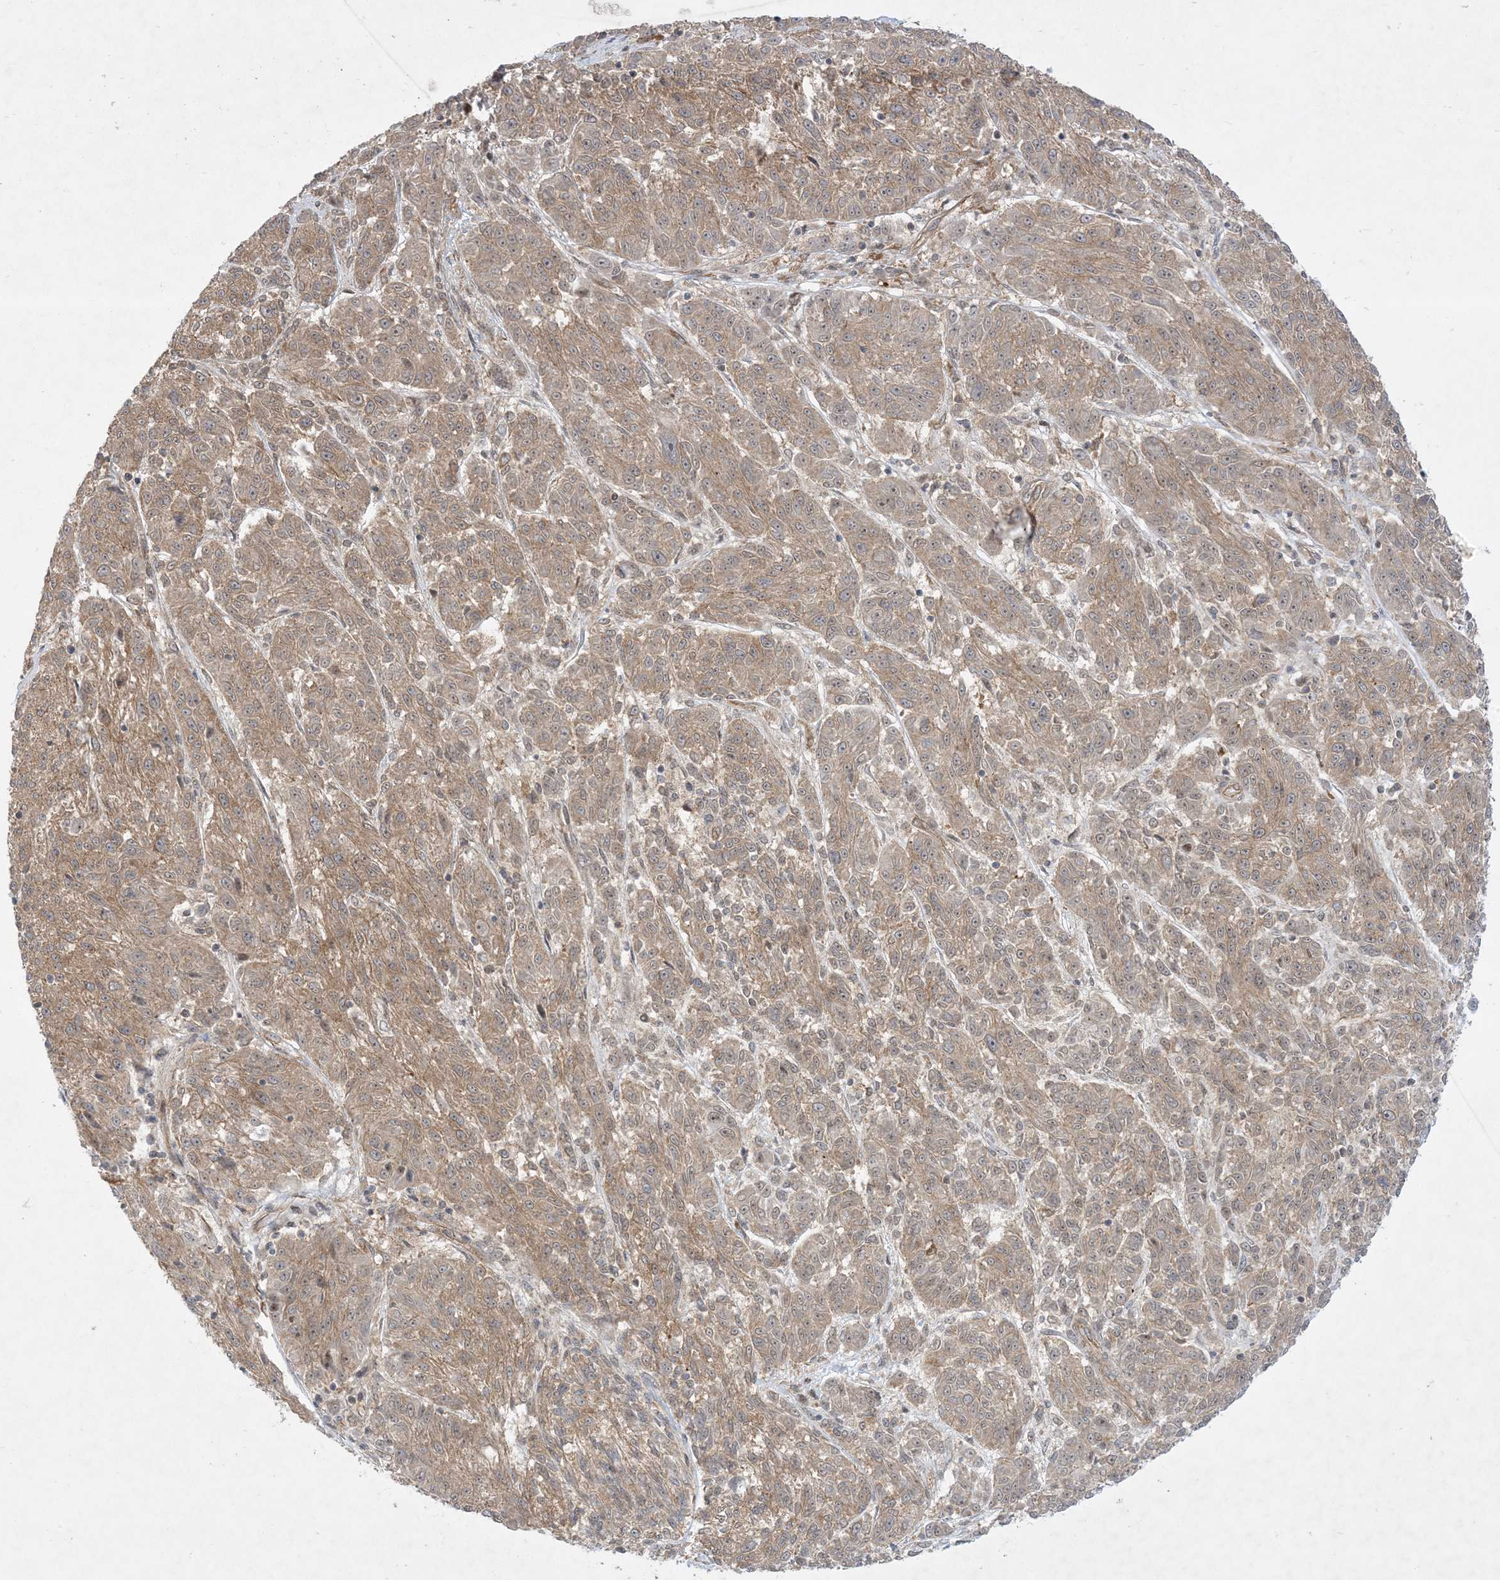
{"staining": {"intensity": "weak", "quantity": ">75%", "location": "cytoplasmic/membranous,nuclear"}, "tissue": "melanoma", "cell_type": "Tumor cells", "image_type": "cancer", "snomed": [{"axis": "morphology", "description": "Malignant melanoma, NOS"}, {"axis": "topography", "description": "Skin"}], "caption": "DAB (3,3'-diaminobenzidine) immunohistochemical staining of human malignant melanoma reveals weak cytoplasmic/membranous and nuclear protein staining in approximately >75% of tumor cells.", "gene": "SOGA3", "patient": {"sex": "male", "age": 53}}